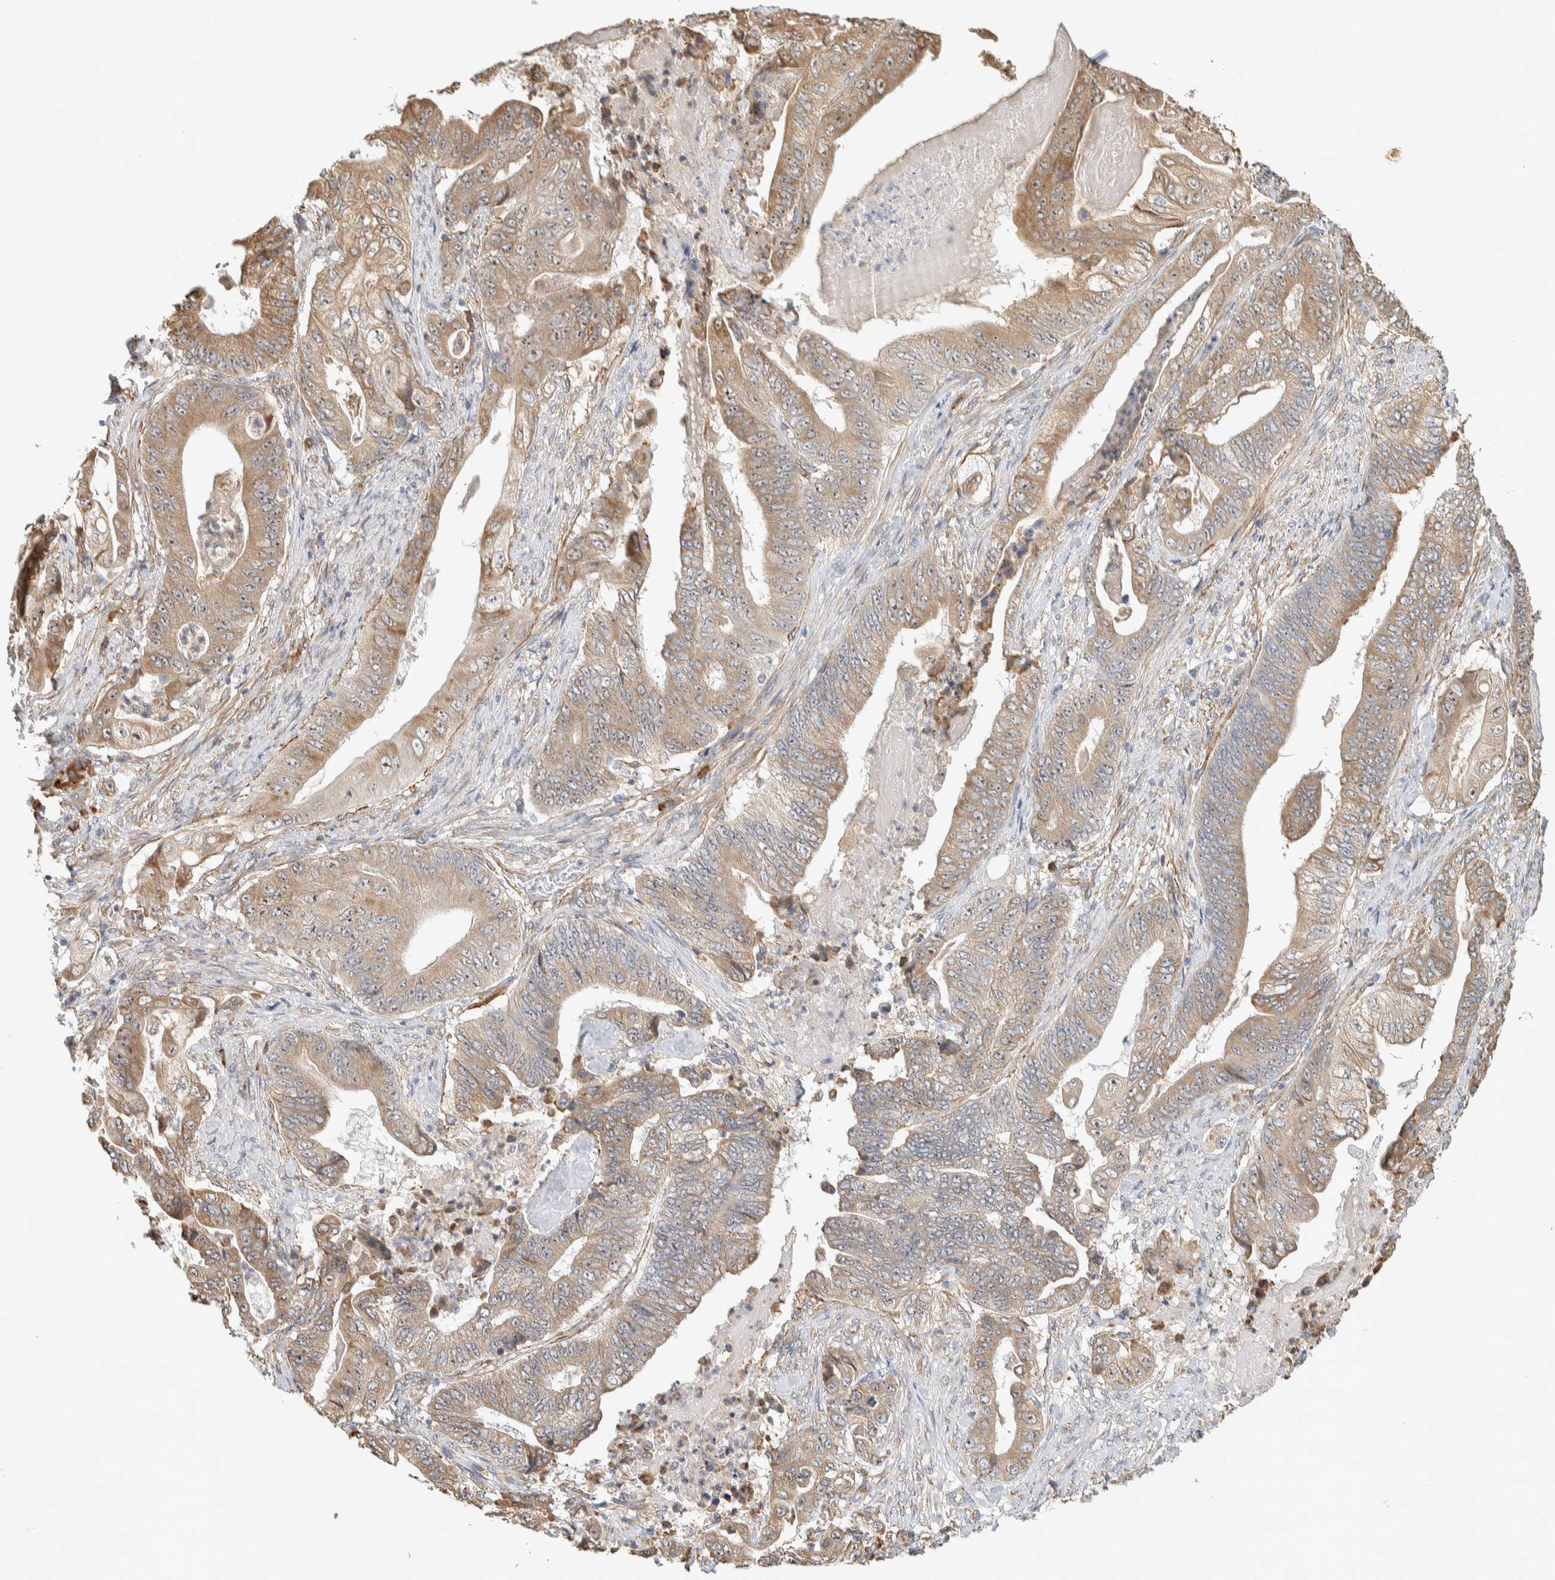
{"staining": {"intensity": "weak", "quantity": ">75%", "location": "cytoplasmic/membranous"}, "tissue": "stomach cancer", "cell_type": "Tumor cells", "image_type": "cancer", "snomed": [{"axis": "morphology", "description": "Adenocarcinoma, NOS"}, {"axis": "topography", "description": "Stomach"}], "caption": "Adenocarcinoma (stomach) was stained to show a protein in brown. There is low levels of weak cytoplasmic/membranous staining in approximately >75% of tumor cells.", "gene": "KLHL40", "patient": {"sex": "female", "age": 73}}